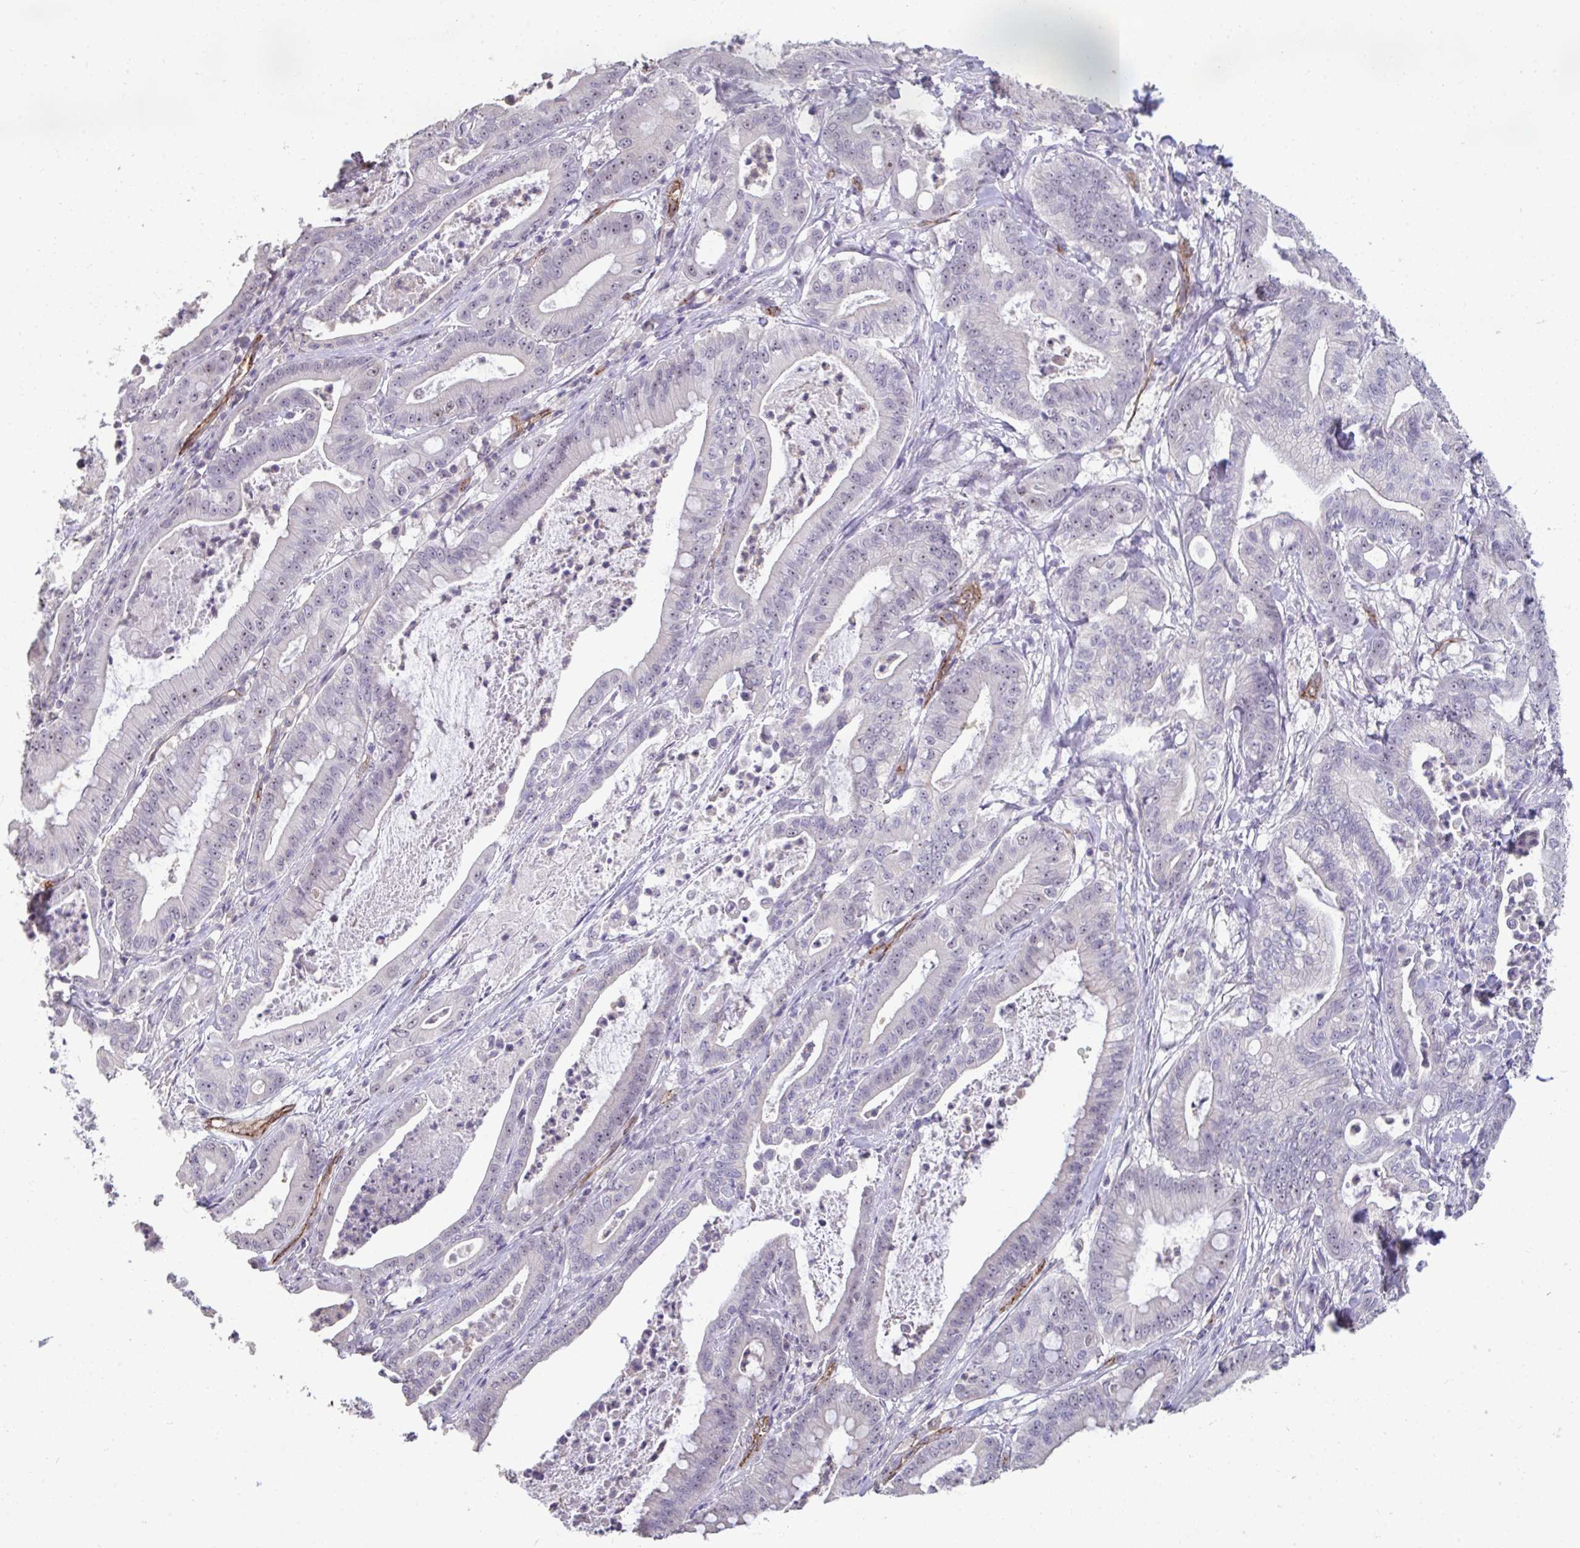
{"staining": {"intensity": "weak", "quantity": "25%-75%", "location": "nuclear"}, "tissue": "pancreatic cancer", "cell_type": "Tumor cells", "image_type": "cancer", "snomed": [{"axis": "morphology", "description": "Adenocarcinoma, NOS"}, {"axis": "topography", "description": "Pancreas"}], "caption": "IHC image of adenocarcinoma (pancreatic) stained for a protein (brown), which exhibits low levels of weak nuclear expression in about 25%-75% of tumor cells.", "gene": "SENP3", "patient": {"sex": "male", "age": 71}}